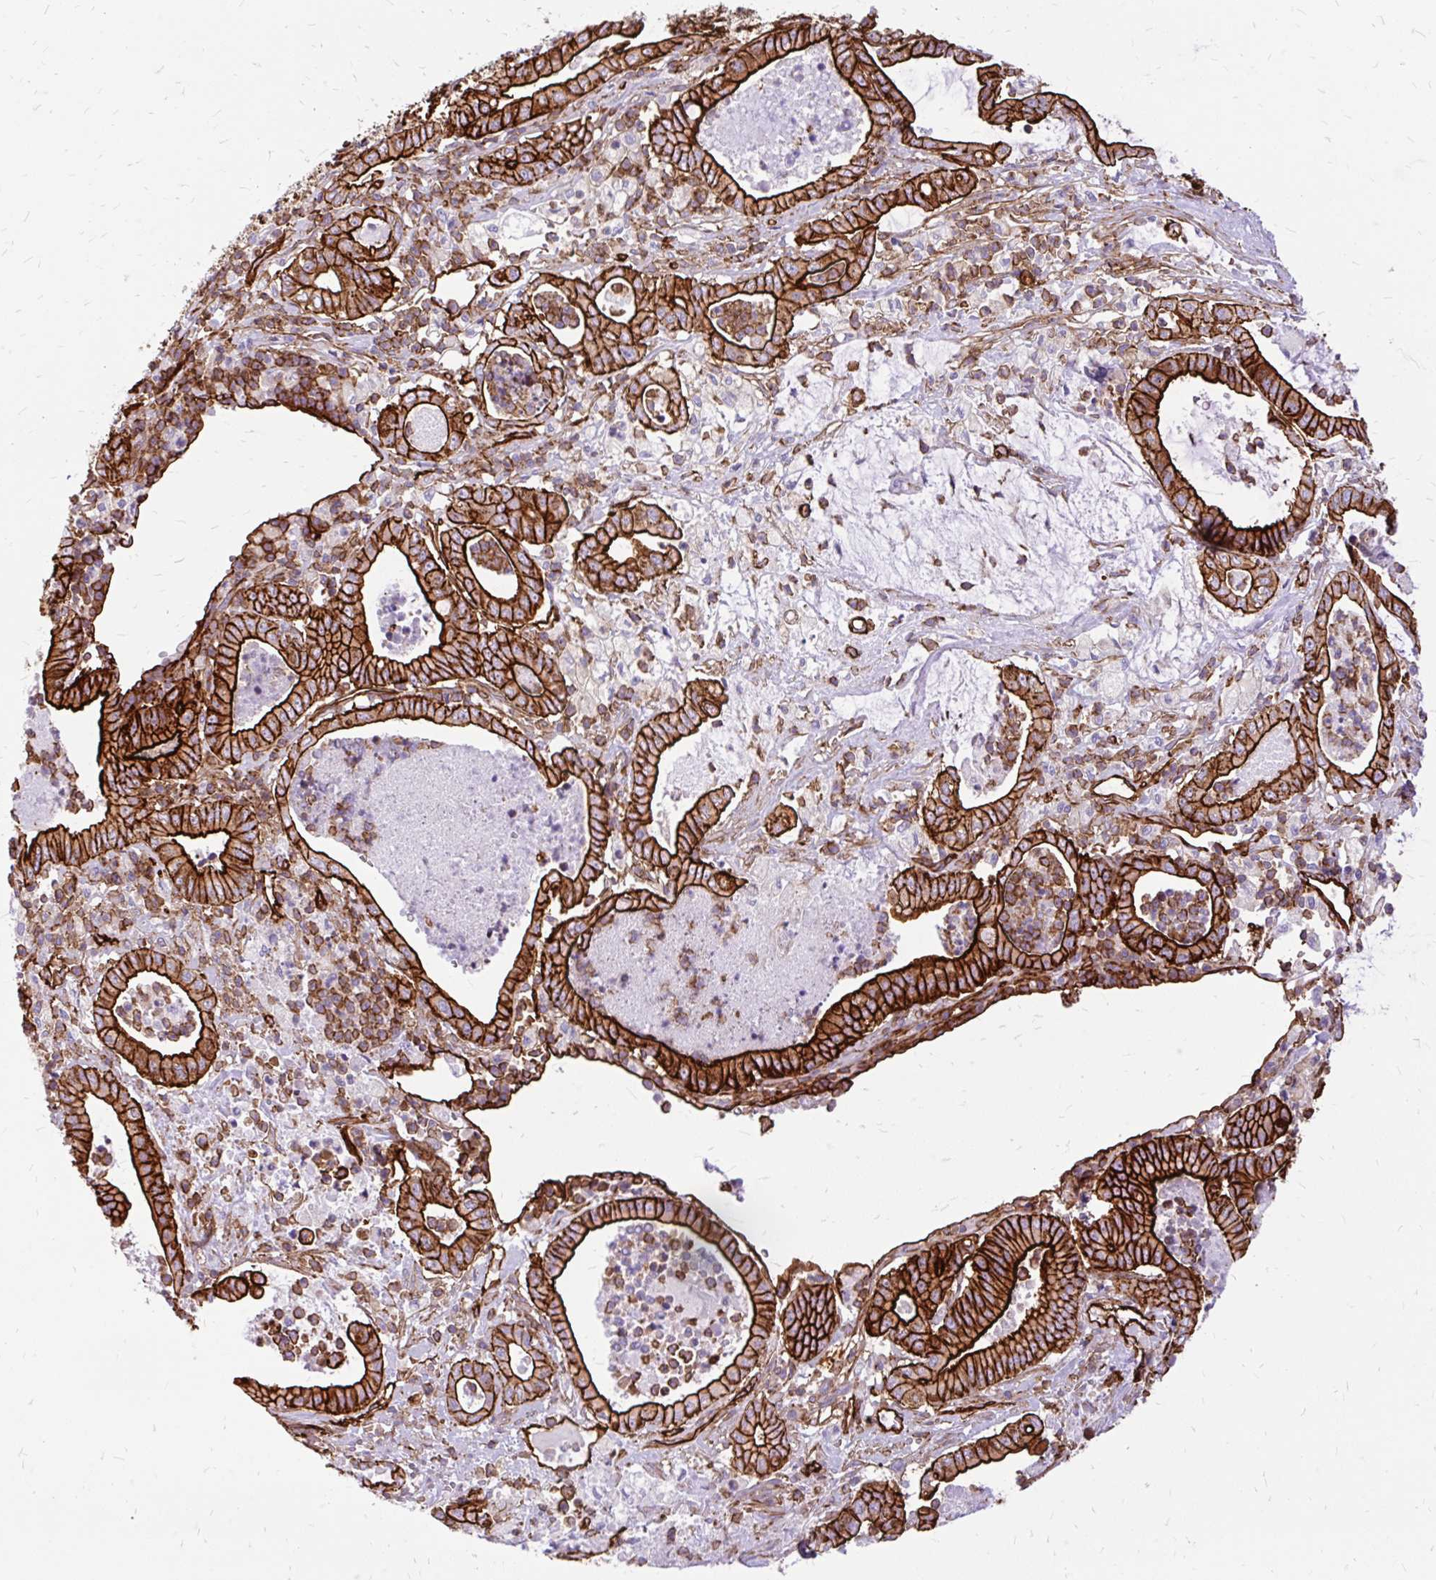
{"staining": {"intensity": "strong", "quantity": ">75%", "location": "cytoplasmic/membranous"}, "tissue": "pancreatic cancer", "cell_type": "Tumor cells", "image_type": "cancer", "snomed": [{"axis": "morphology", "description": "Adenocarcinoma, NOS"}, {"axis": "topography", "description": "Pancreas"}], "caption": "Immunohistochemistry (IHC) staining of adenocarcinoma (pancreatic), which reveals high levels of strong cytoplasmic/membranous positivity in approximately >75% of tumor cells indicating strong cytoplasmic/membranous protein positivity. The staining was performed using DAB (3,3'-diaminobenzidine) (brown) for protein detection and nuclei were counterstained in hematoxylin (blue).", "gene": "MAP1LC3B", "patient": {"sex": "male", "age": 71}}